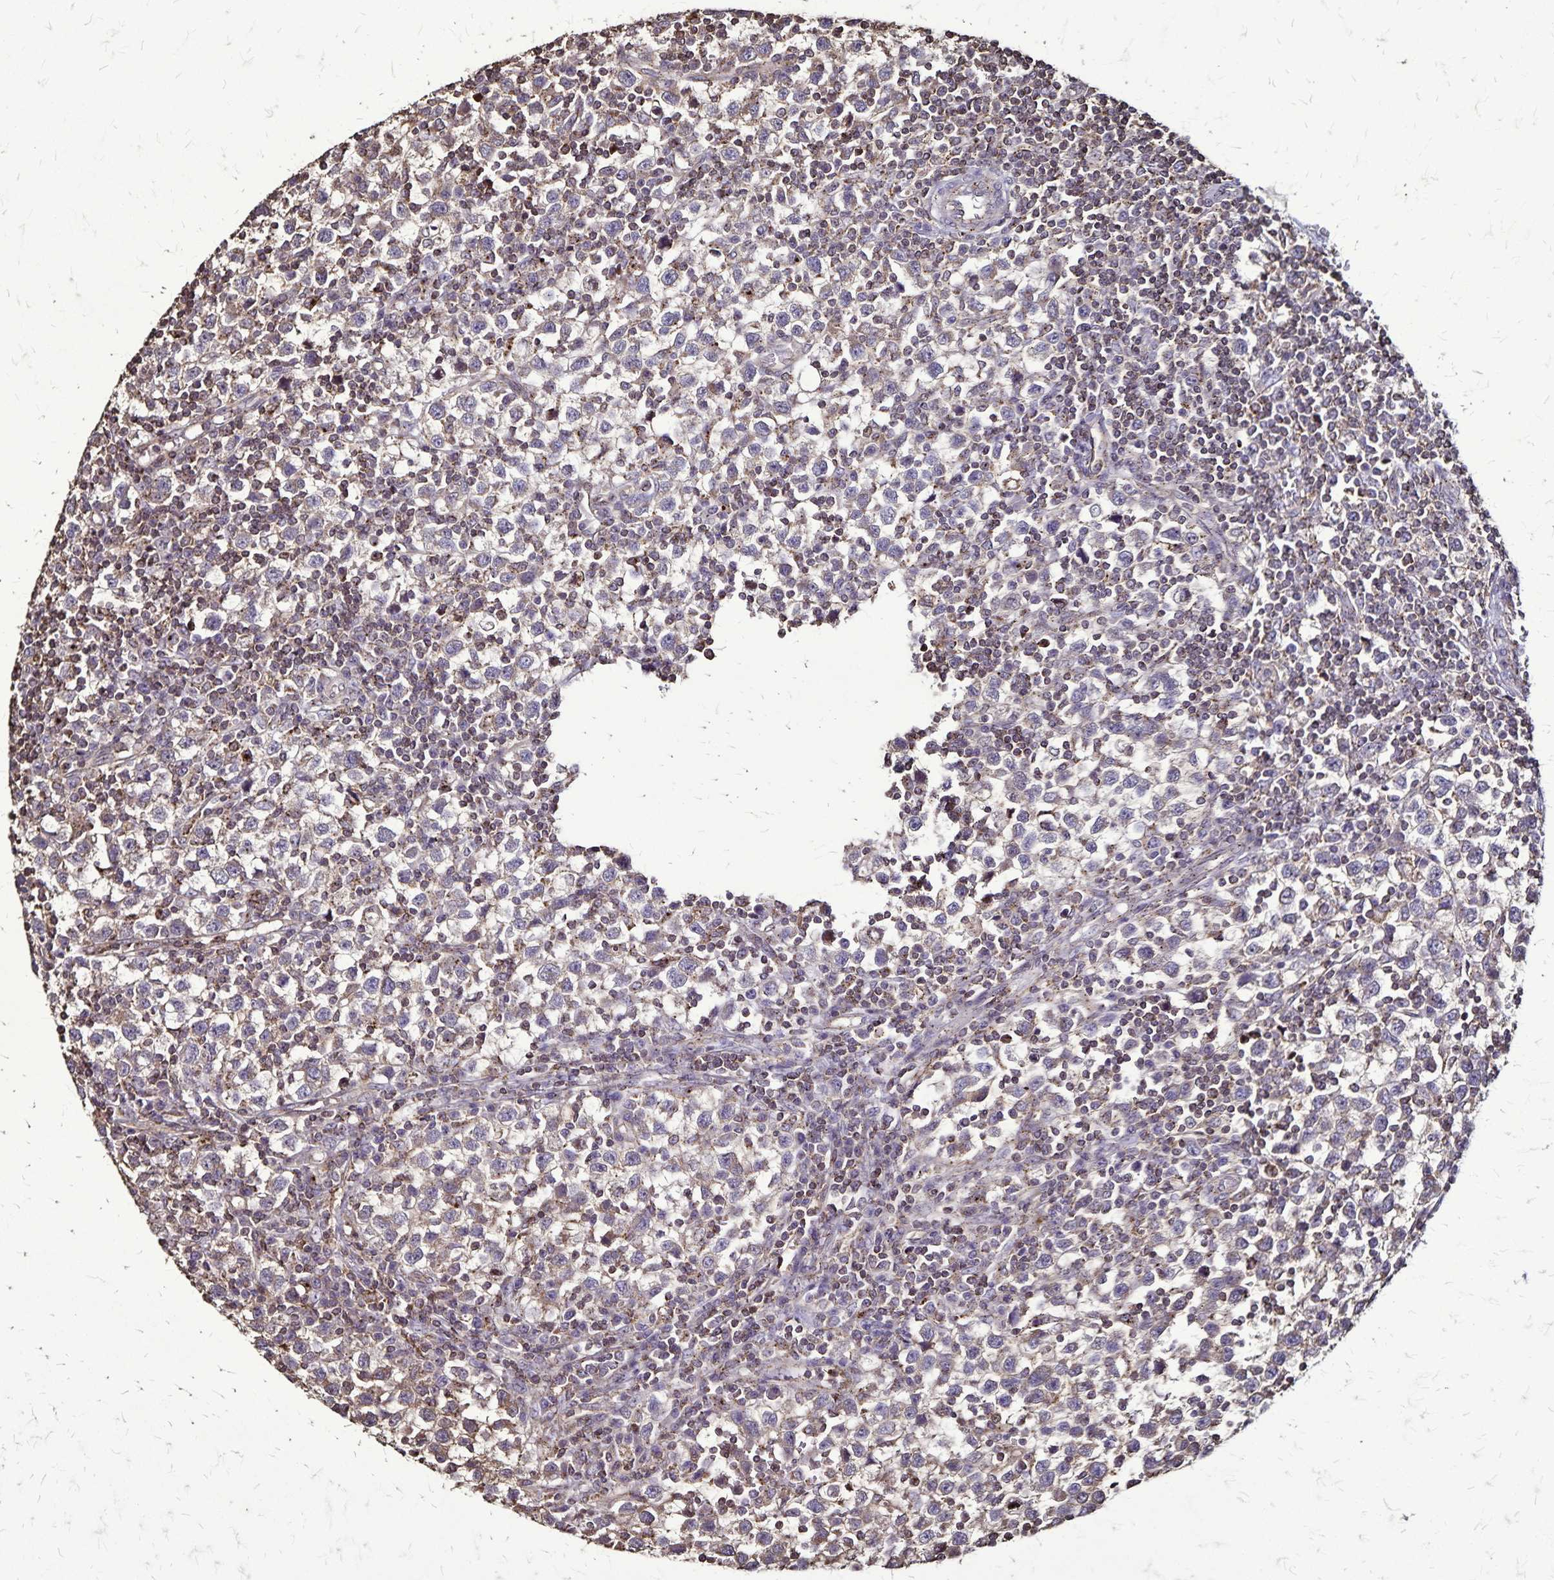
{"staining": {"intensity": "weak", "quantity": "<25%", "location": "cytoplasmic/membranous"}, "tissue": "testis cancer", "cell_type": "Tumor cells", "image_type": "cancer", "snomed": [{"axis": "morphology", "description": "Seminoma, NOS"}, {"axis": "topography", "description": "Testis"}], "caption": "This is an immunohistochemistry (IHC) photomicrograph of testis seminoma. There is no staining in tumor cells.", "gene": "CHMP1B", "patient": {"sex": "male", "age": 34}}